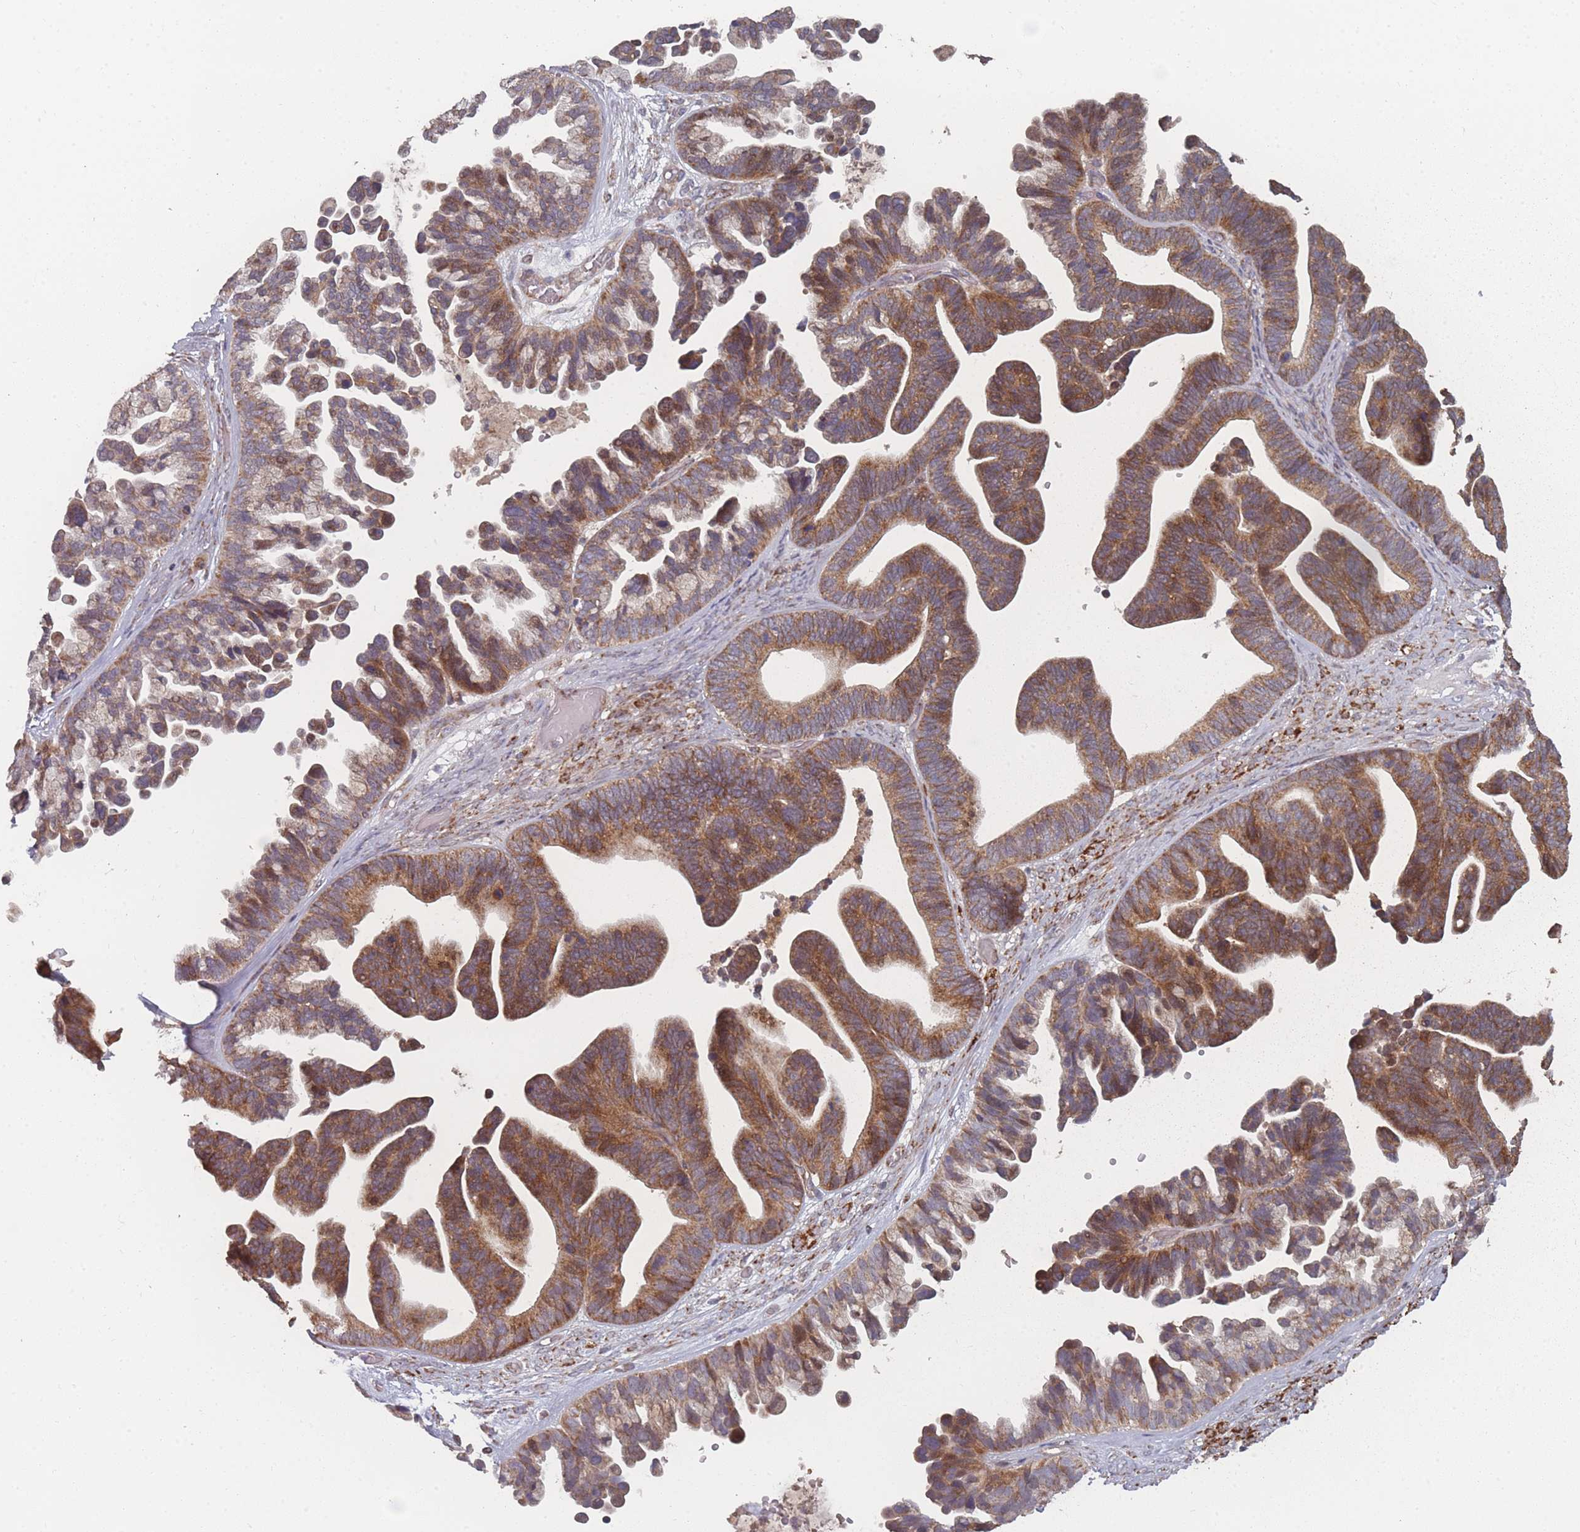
{"staining": {"intensity": "moderate", "quantity": ">75%", "location": "cytoplasmic/membranous"}, "tissue": "ovarian cancer", "cell_type": "Tumor cells", "image_type": "cancer", "snomed": [{"axis": "morphology", "description": "Cystadenocarcinoma, serous, NOS"}, {"axis": "topography", "description": "Ovary"}], "caption": "Immunohistochemistry of human ovarian cancer reveals medium levels of moderate cytoplasmic/membranous positivity in about >75% of tumor cells. The staining is performed using DAB brown chromogen to label protein expression. The nuclei are counter-stained blue using hematoxylin.", "gene": "PSMB3", "patient": {"sex": "female", "age": 56}}